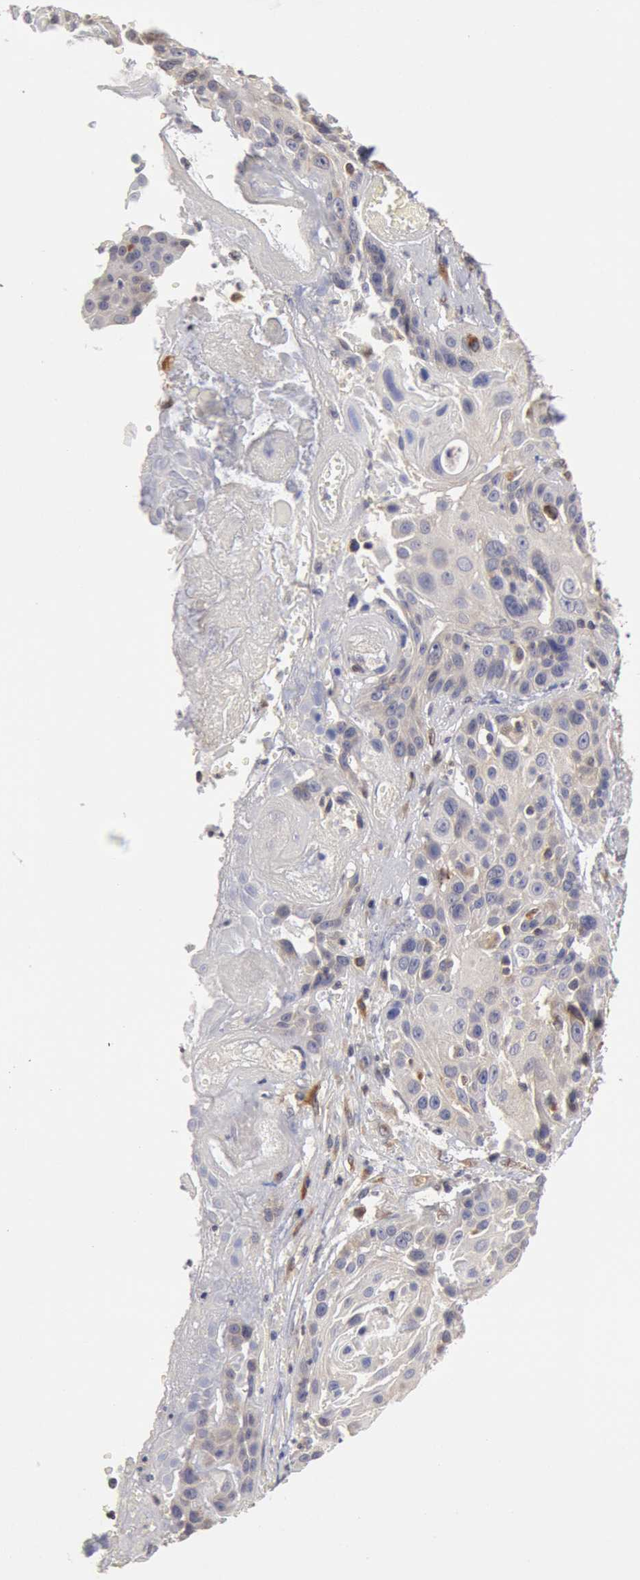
{"staining": {"intensity": "negative", "quantity": "none", "location": "none"}, "tissue": "cervical cancer", "cell_type": "Tumor cells", "image_type": "cancer", "snomed": [{"axis": "morphology", "description": "Squamous cell carcinoma, NOS"}, {"axis": "topography", "description": "Cervix"}], "caption": "Tumor cells show no significant protein staining in cervical squamous cell carcinoma. (DAB (3,3'-diaminobenzidine) immunohistochemistry with hematoxylin counter stain).", "gene": "OSBPL8", "patient": {"sex": "female", "age": 57}}